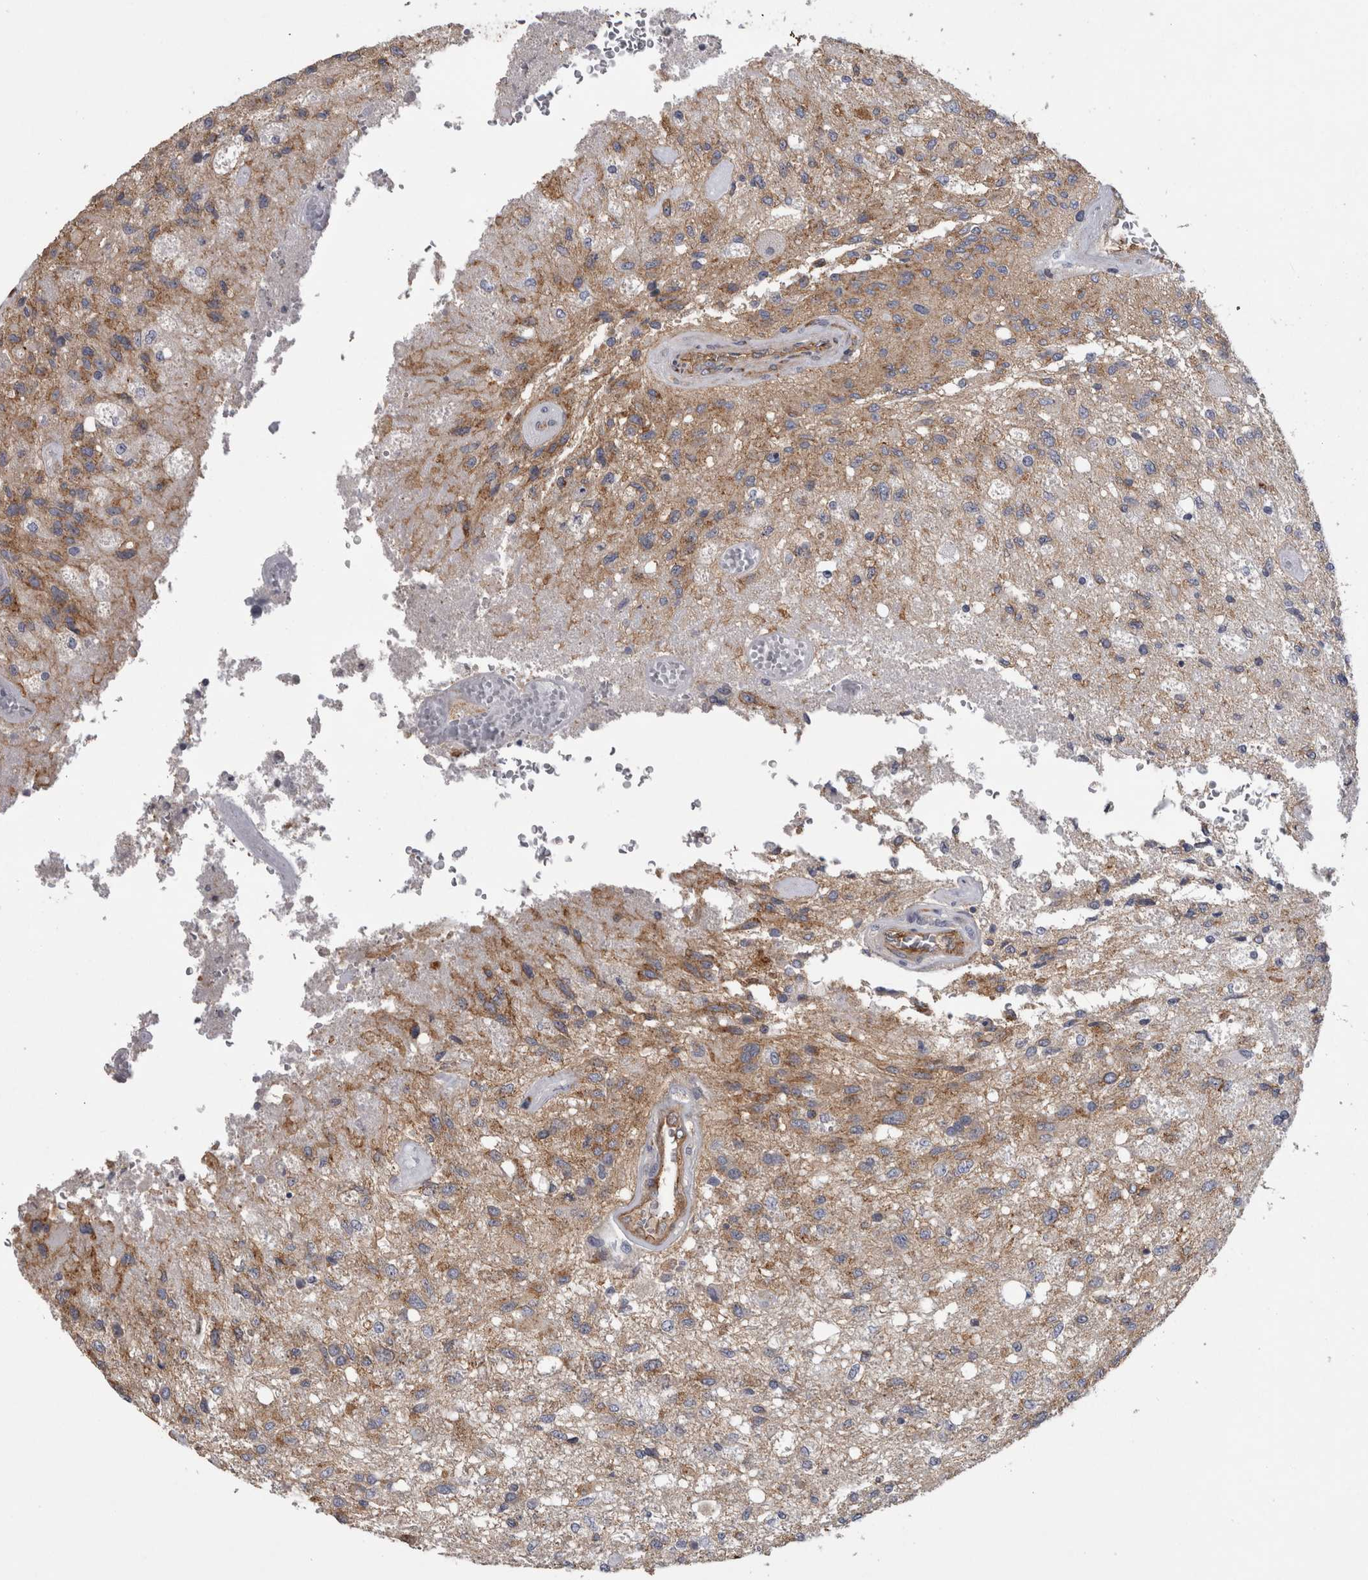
{"staining": {"intensity": "moderate", "quantity": "<25%", "location": "cytoplasmic/membranous"}, "tissue": "glioma", "cell_type": "Tumor cells", "image_type": "cancer", "snomed": [{"axis": "morphology", "description": "Normal tissue, NOS"}, {"axis": "morphology", "description": "Glioma, malignant, High grade"}, {"axis": "topography", "description": "Cerebral cortex"}], "caption": "The immunohistochemical stain labels moderate cytoplasmic/membranous positivity in tumor cells of malignant glioma (high-grade) tissue.", "gene": "ATXN3", "patient": {"sex": "male", "age": 77}}